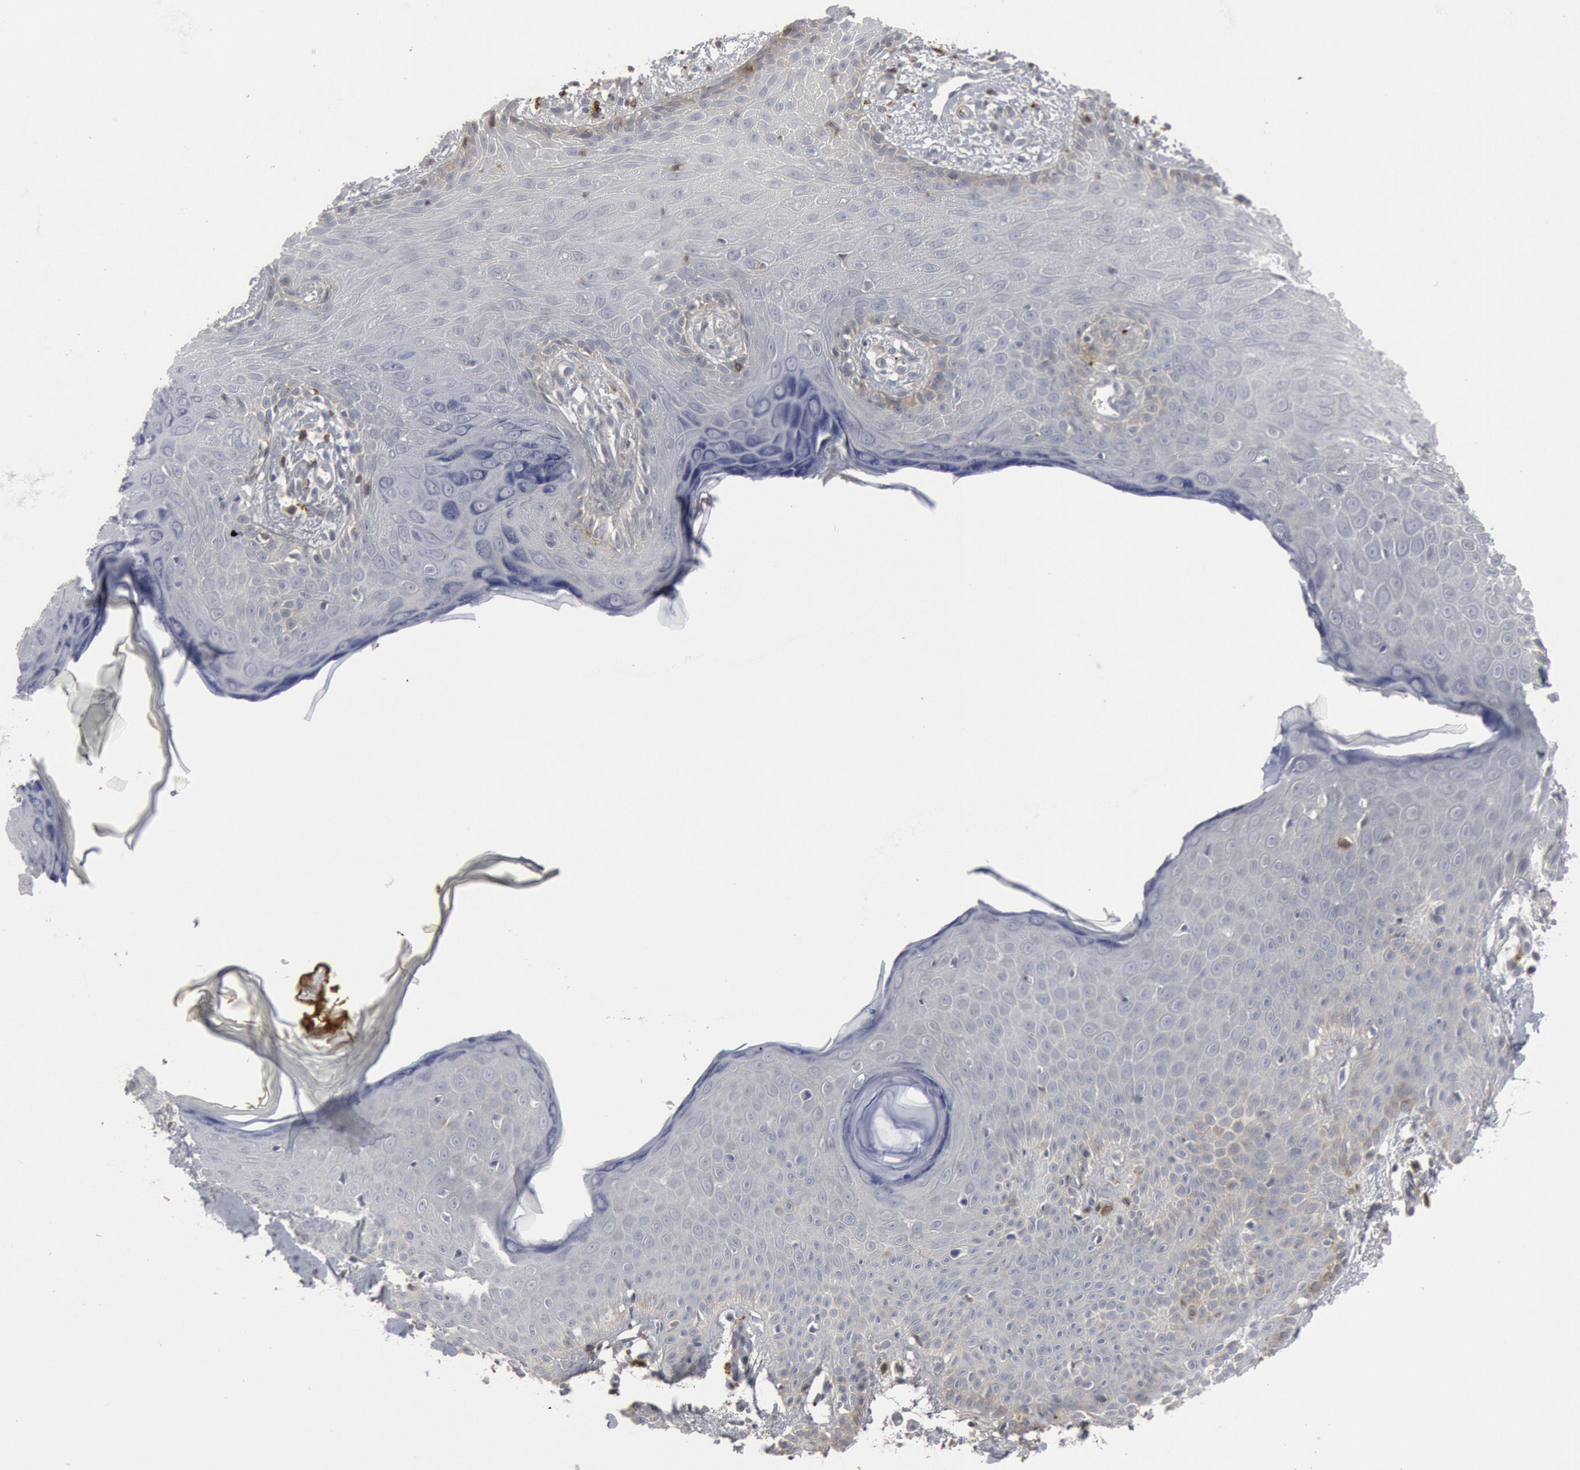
{"staining": {"intensity": "negative", "quantity": "none", "location": "none"}, "tissue": "skin cancer", "cell_type": "Tumor cells", "image_type": "cancer", "snomed": [{"axis": "morphology", "description": "Basal cell carcinoma"}, {"axis": "topography", "description": "Skin"}], "caption": "IHC of basal cell carcinoma (skin) reveals no expression in tumor cells.", "gene": "C1QC", "patient": {"sex": "male", "age": 75}}